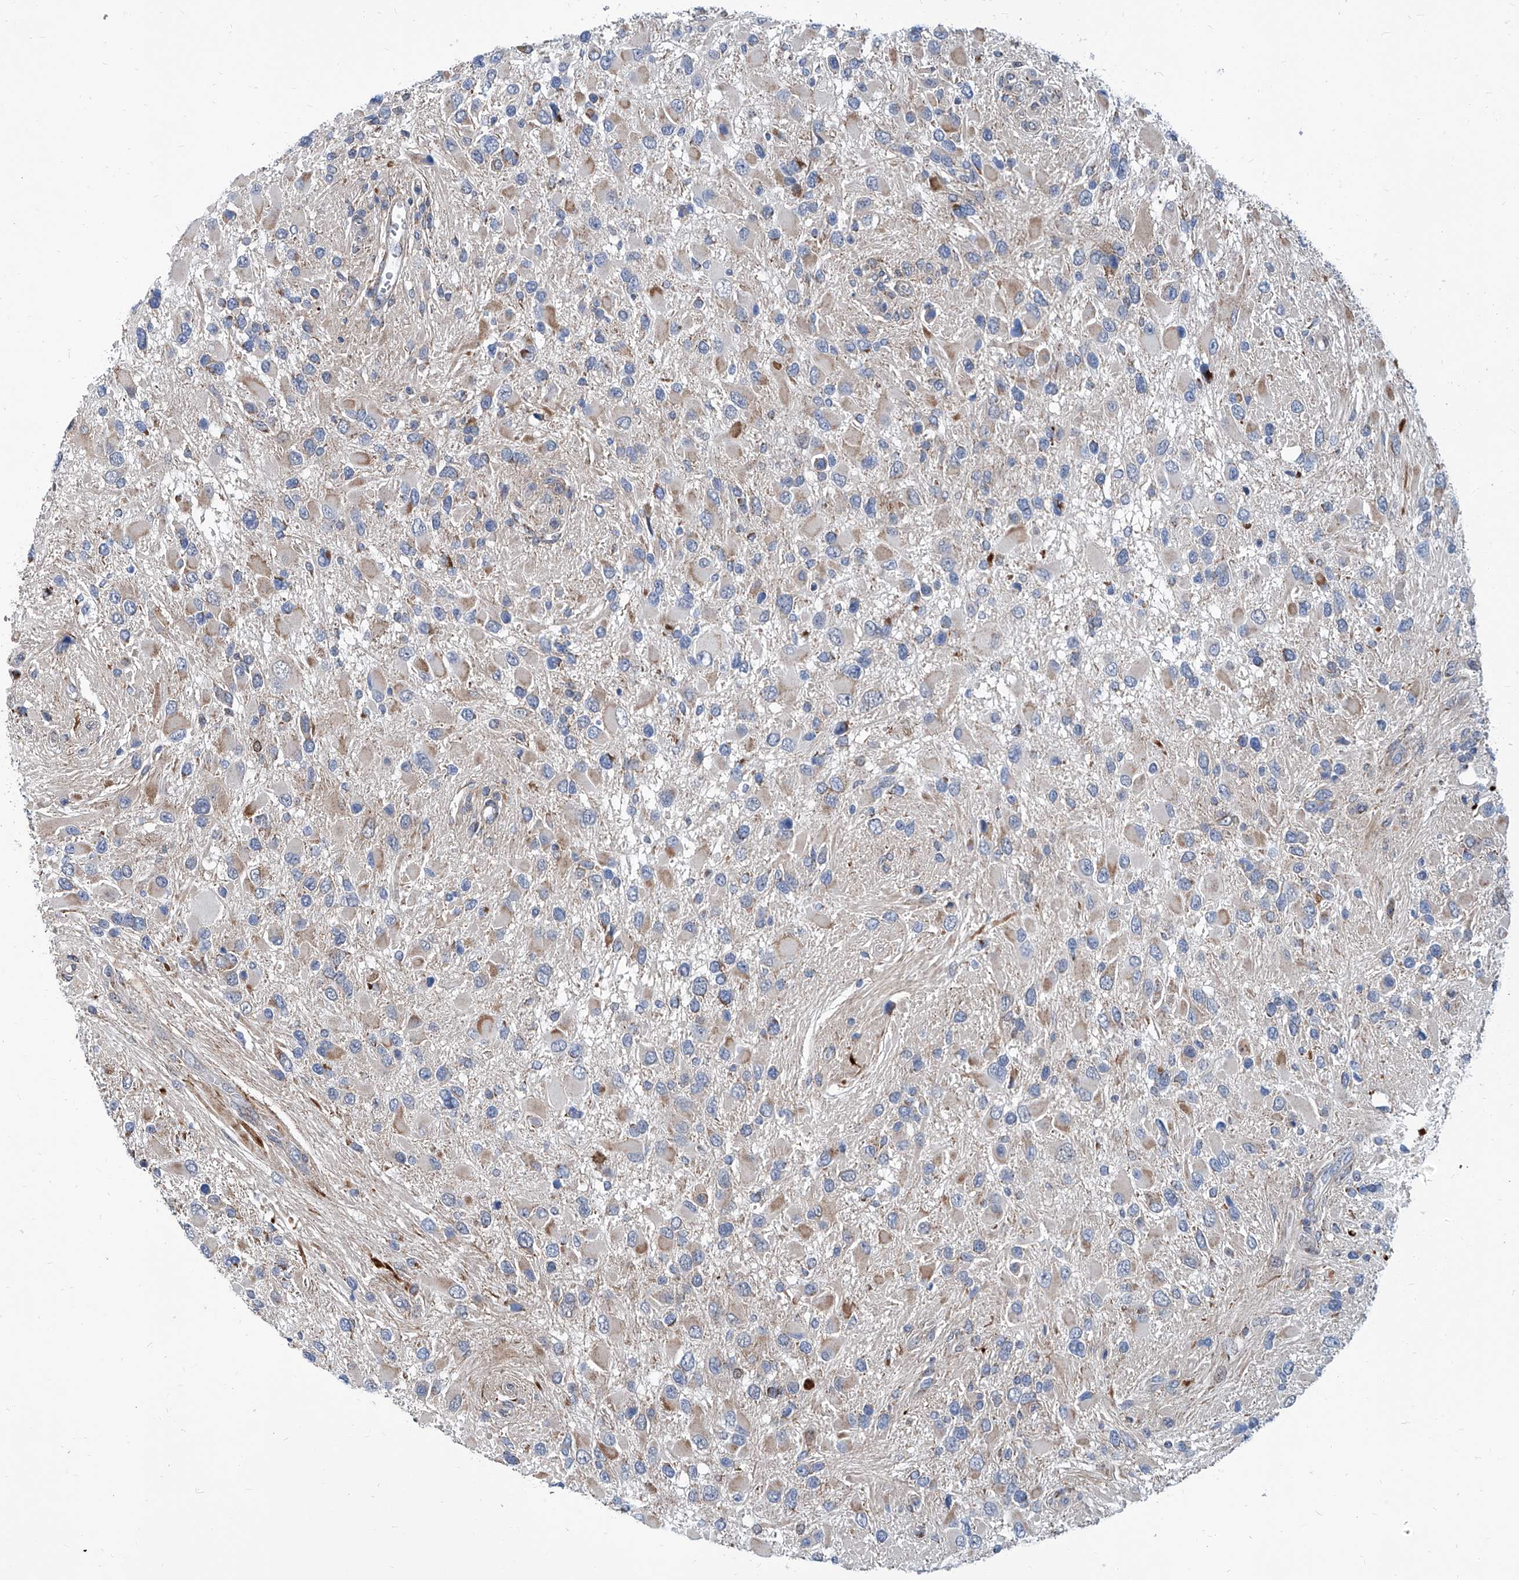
{"staining": {"intensity": "moderate", "quantity": "<25%", "location": "cytoplasmic/membranous"}, "tissue": "glioma", "cell_type": "Tumor cells", "image_type": "cancer", "snomed": [{"axis": "morphology", "description": "Glioma, malignant, High grade"}, {"axis": "topography", "description": "Brain"}], "caption": "Glioma stained with DAB (3,3'-diaminobenzidine) immunohistochemistry (IHC) exhibits low levels of moderate cytoplasmic/membranous staining in approximately <25% of tumor cells.", "gene": "USP48", "patient": {"sex": "male", "age": 53}}